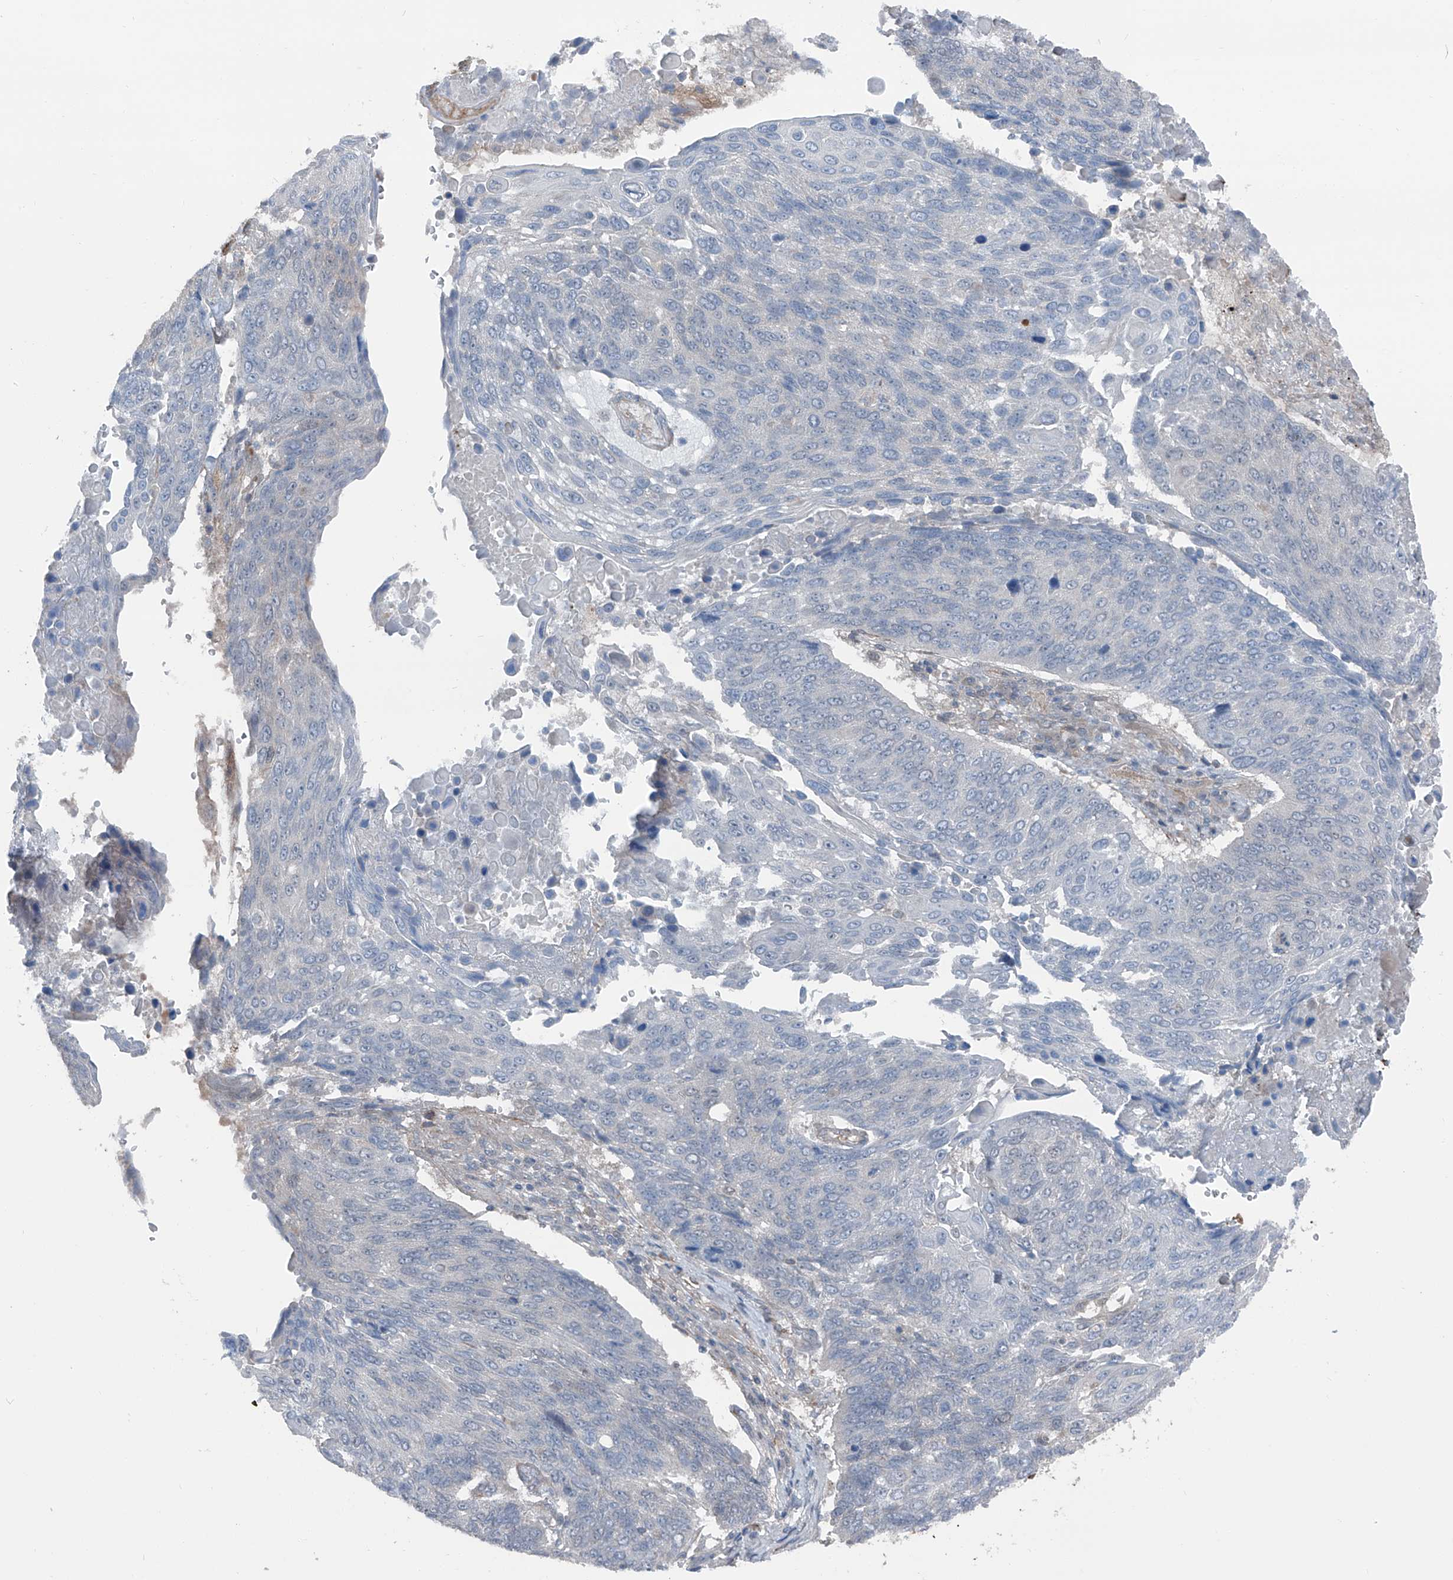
{"staining": {"intensity": "negative", "quantity": "none", "location": "none"}, "tissue": "lung cancer", "cell_type": "Tumor cells", "image_type": "cancer", "snomed": [{"axis": "morphology", "description": "Squamous cell carcinoma, NOS"}, {"axis": "topography", "description": "Lung"}], "caption": "A high-resolution image shows IHC staining of lung cancer, which displays no significant expression in tumor cells. (Stains: DAB IHC with hematoxylin counter stain, Microscopy: brightfield microscopy at high magnification).", "gene": "HSPB11", "patient": {"sex": "male", "age": 66}}